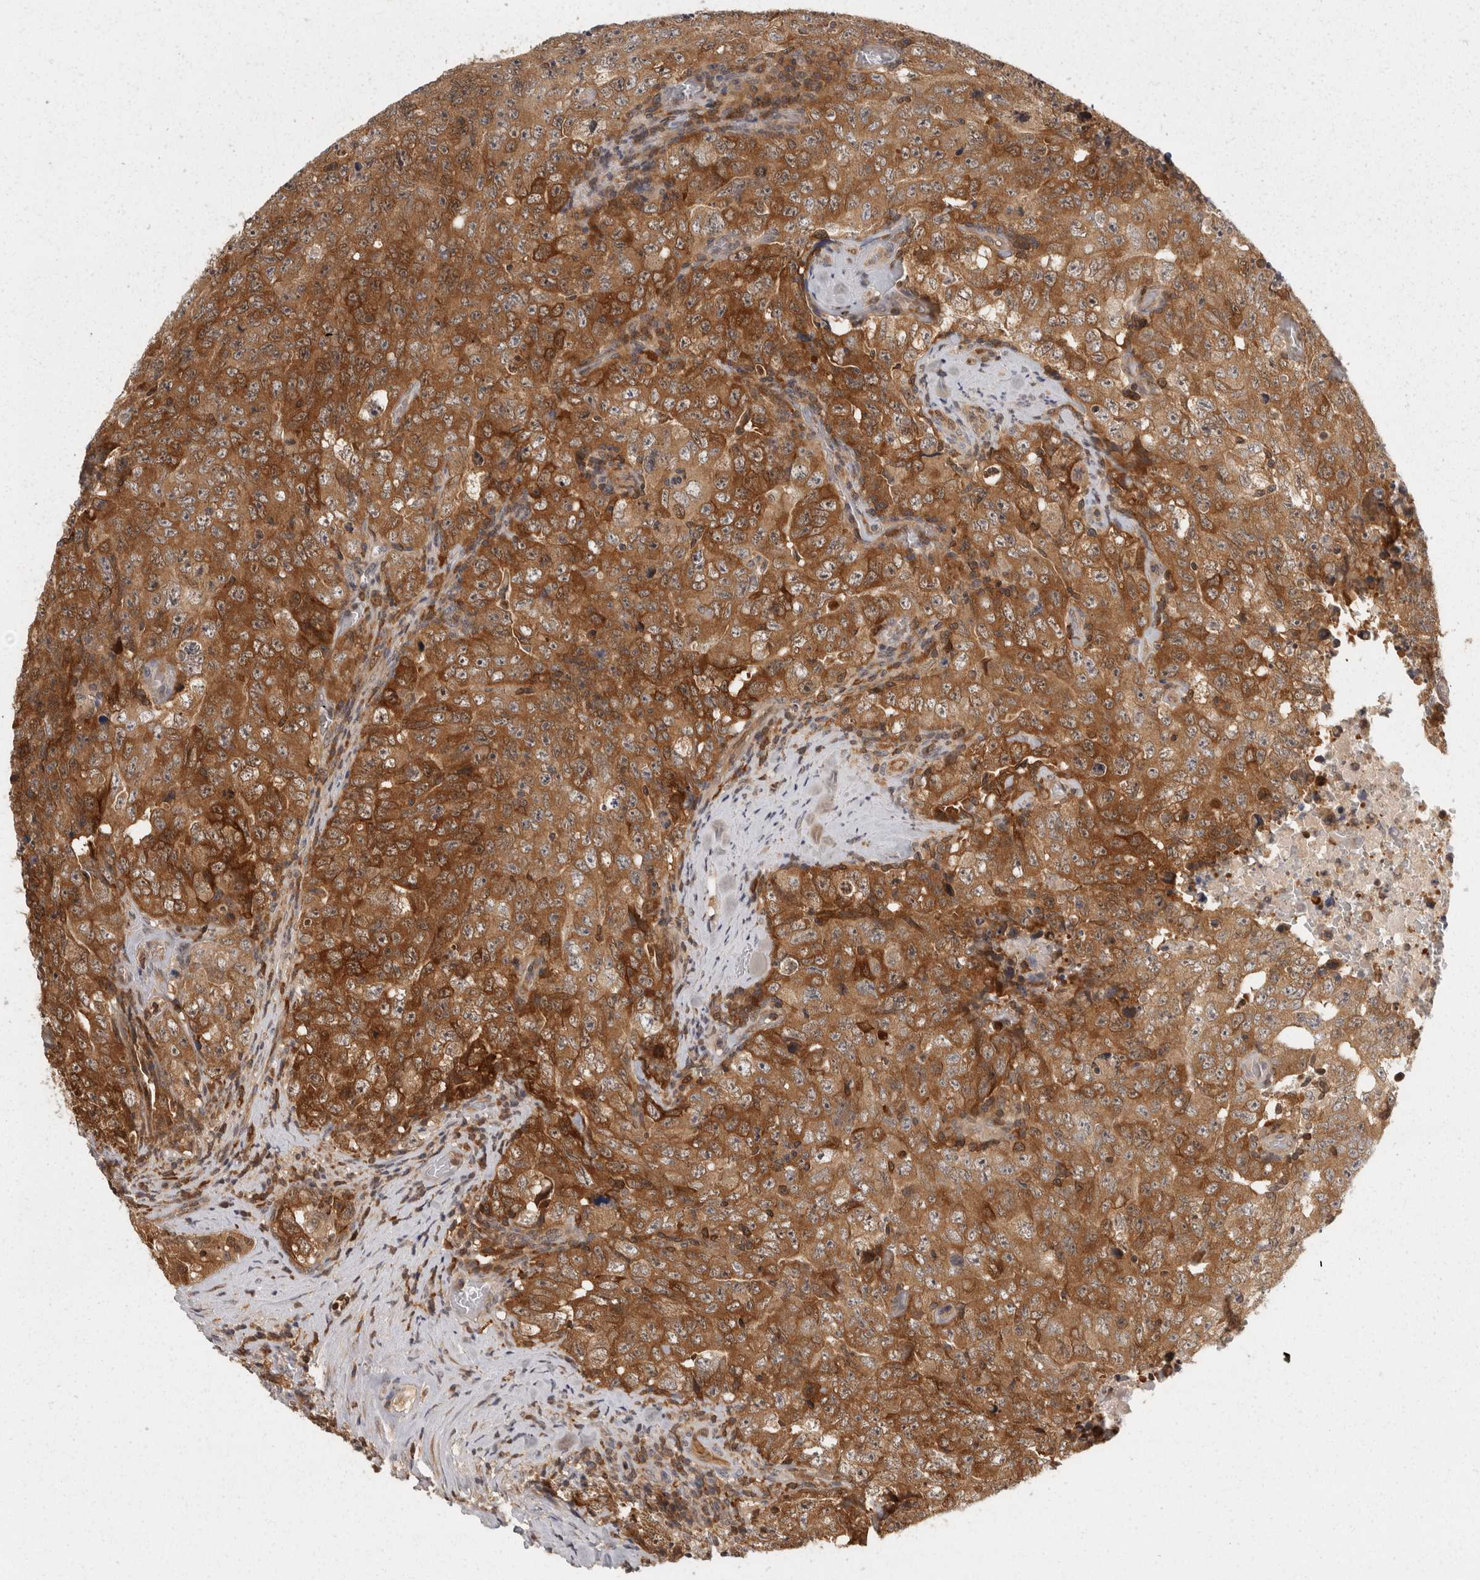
{"staining": {"intensity": "strong", "quantity": "25%-75%", "location": "cytoplasmic/membranous,nuclear"}, "tissue": "testis cancer", "cell_type": "Tumor cells", "image_type": "cancer", "snomed": [{"axis": "morphology", "description": "Carcinoma, Embryonal, NOS"}, {"axis": "topography", "description": "Testis"}], "caption": "A brown stain labels strong cytoplasmic/membranous and nuclear positivity of a protein in testis cancer tumor cells.", "gene": "ACAT2", "patient": {"sex": "male", "age": 26}}